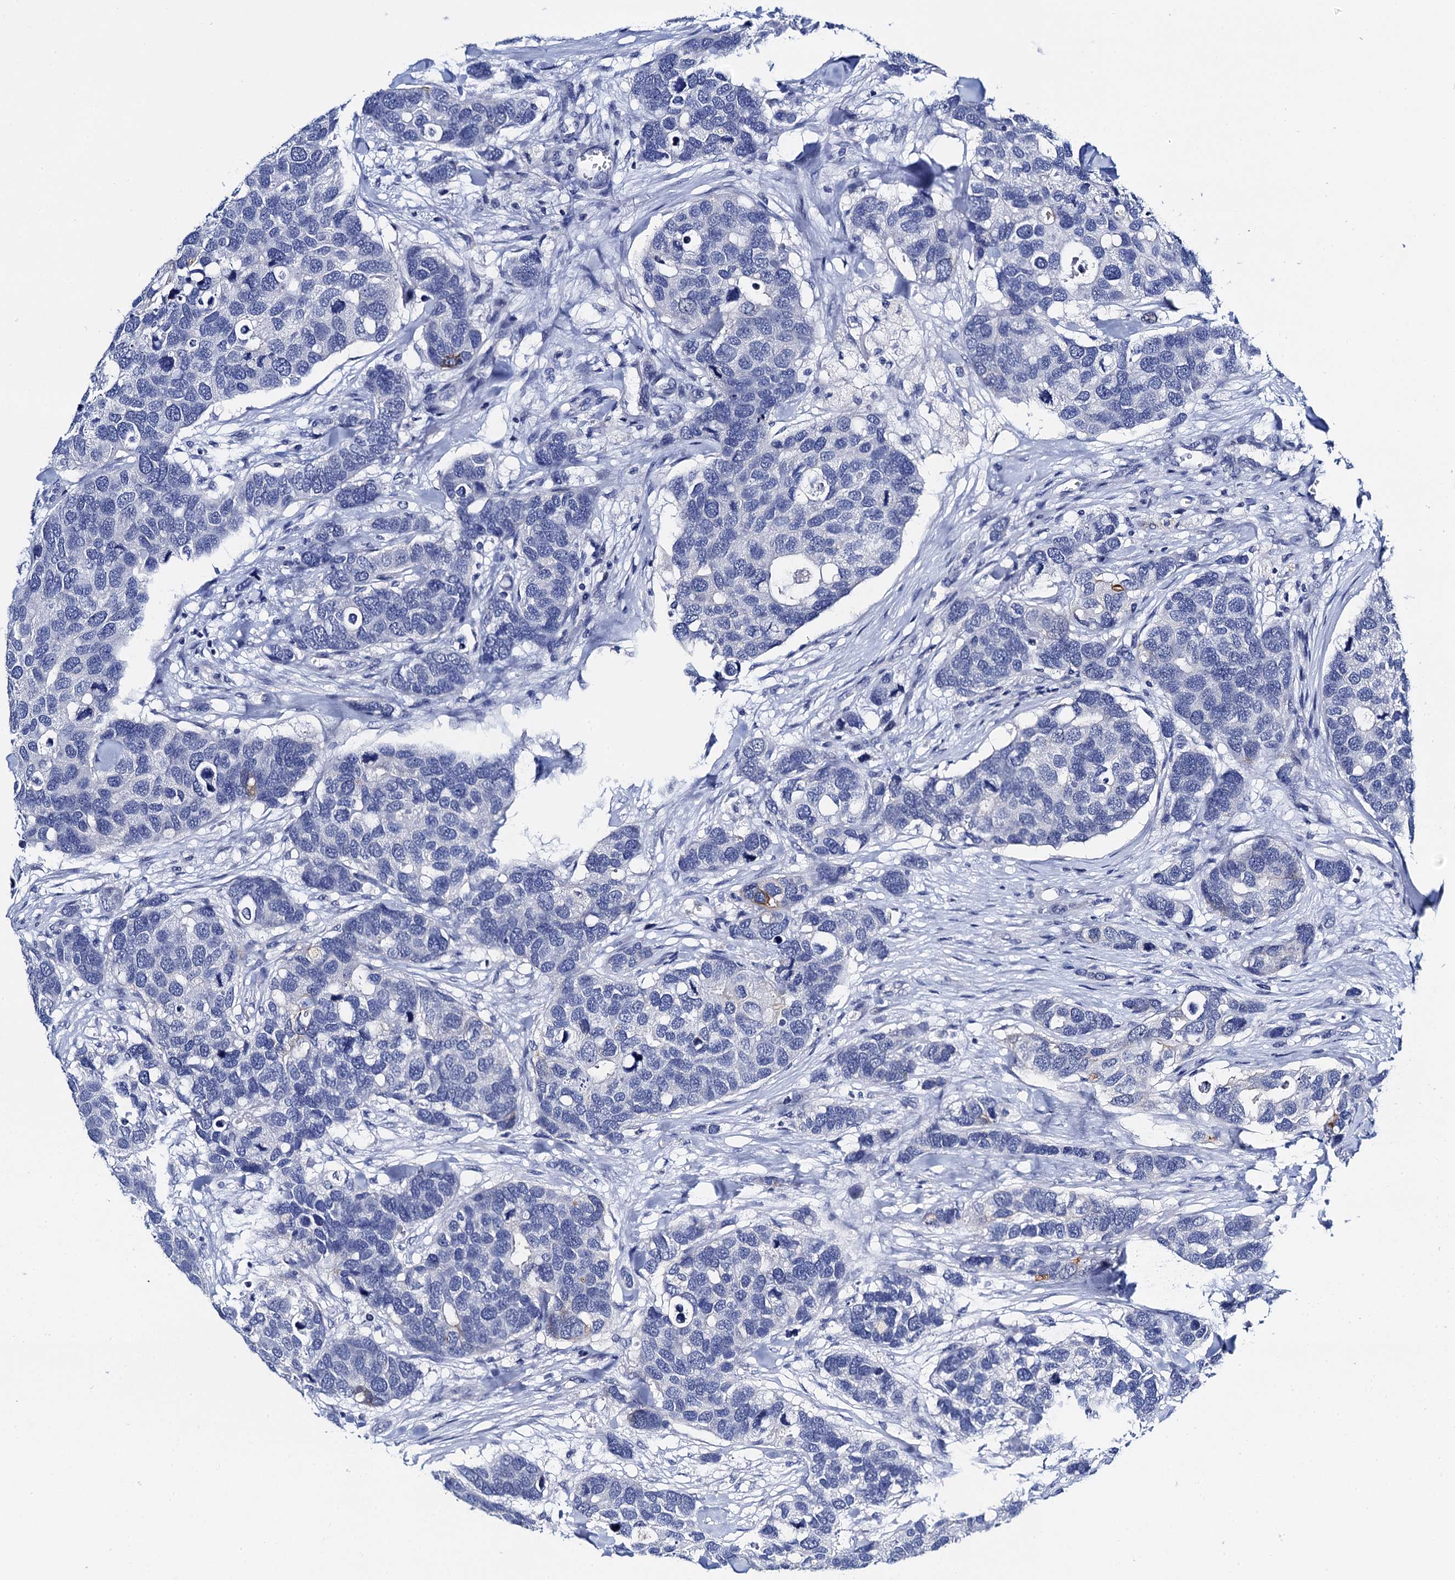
{"staining": {"intensity": "negative", "quantity": "none", "location": "none"}, "tissue": "breast cancer", "cell_type": "Tumor cells", "image_type": "cancer", "snomed": [{"axis": "morphology", "description": "Duct carcinoma"}, {"axis": "topography", "description": "Breast"}], "caption": "Tumor cells show no significant protein staining in breast cancer (invasive ductal carcinoma).", "gene": "LYPD3", "patient": {"sex": "female", "age": 83}}